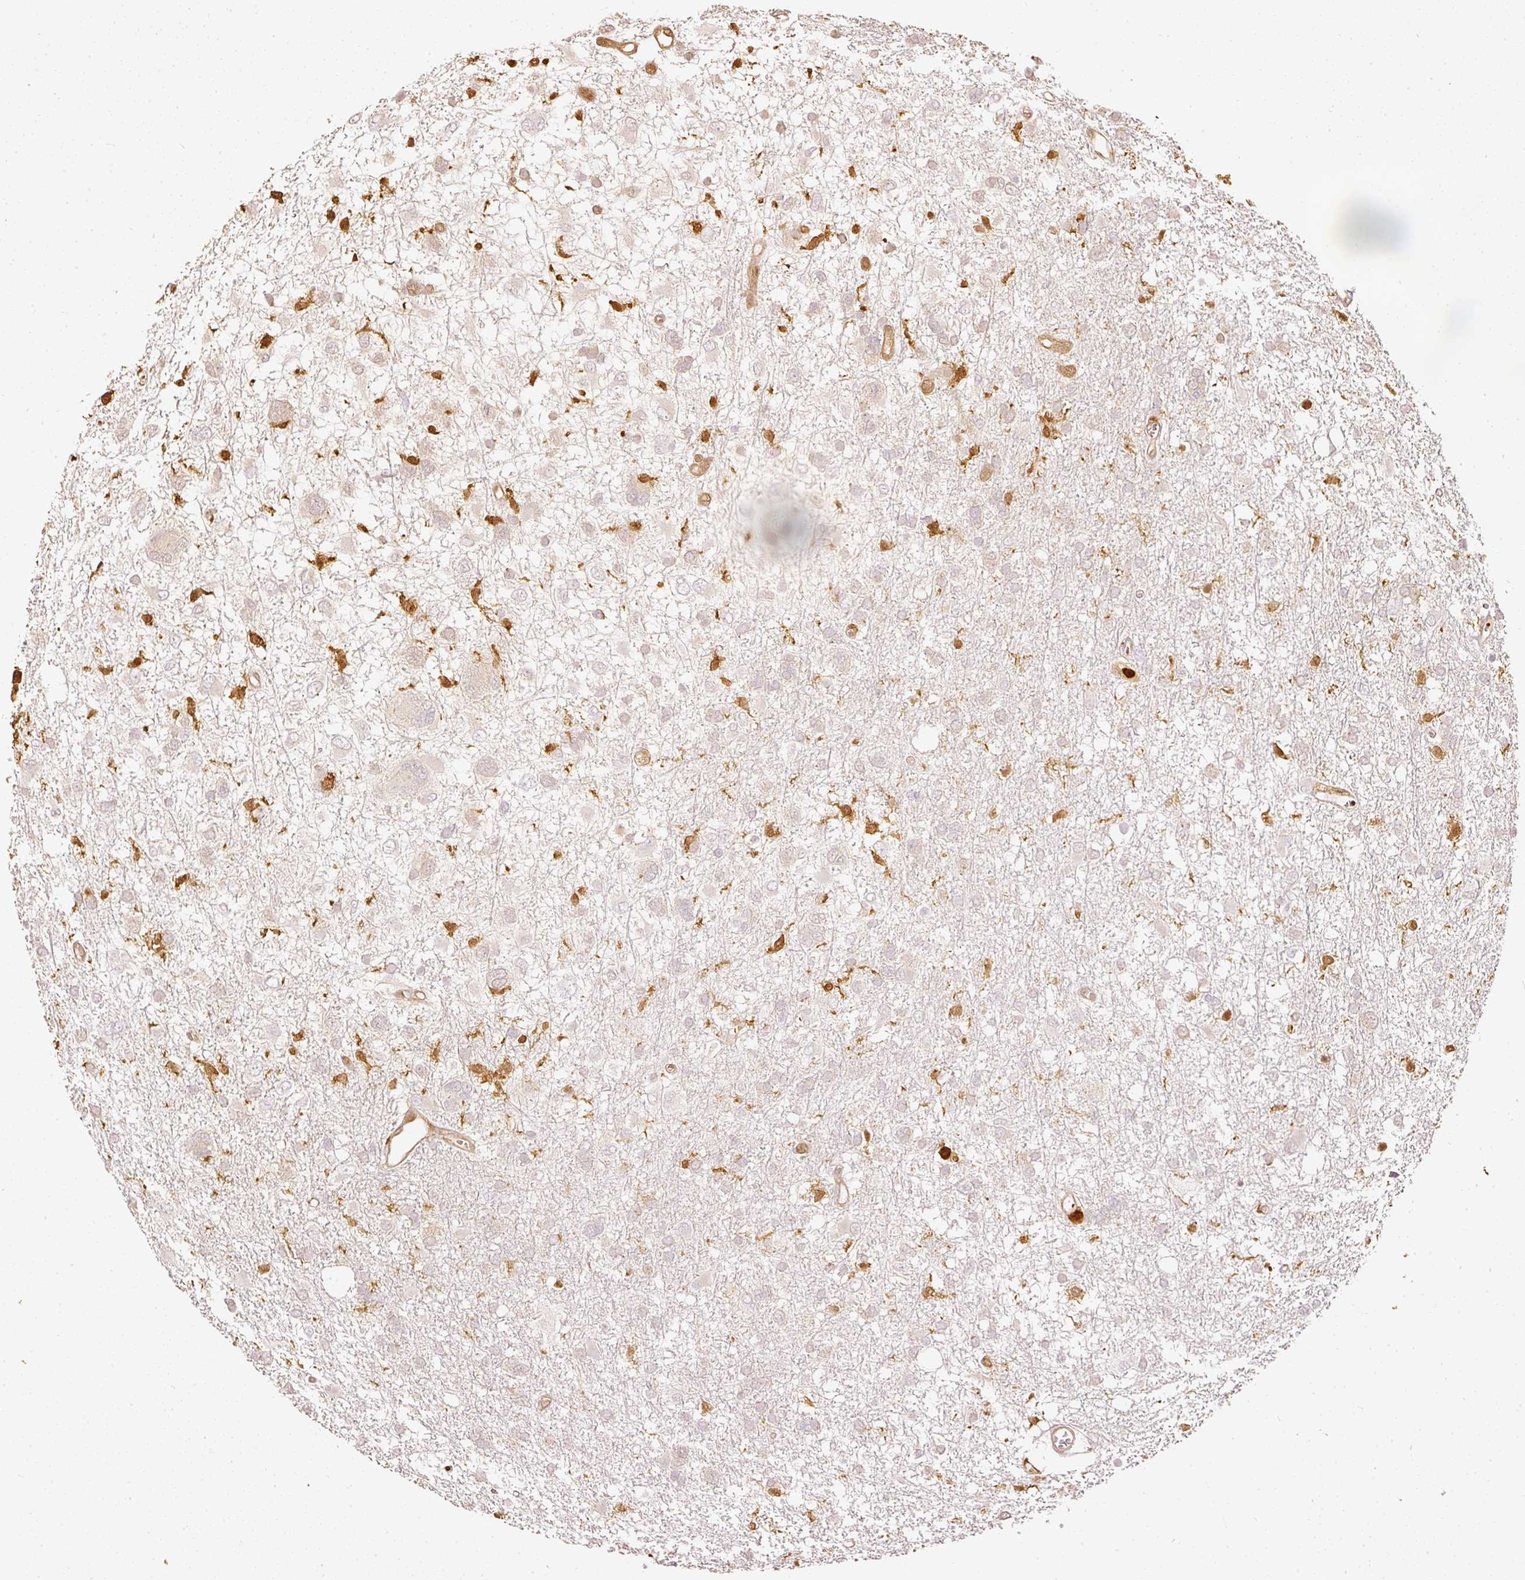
{"staining": {"intensity": "negative", "quantity": "none", "location": "none"}, "tissue": "glioma", "cell_type": "Tumor cells", "image_type": "cancer", "snomed": [{"axis": "morphology", "description": "Glioma, malignant, High grade"}, {"axis": "topography", "description": "Brain"}], "caption": "The image displays no staining of tumor cells in glioma.", "gene": "PFN1", "patient": {"sex": "male", "age": 61}}